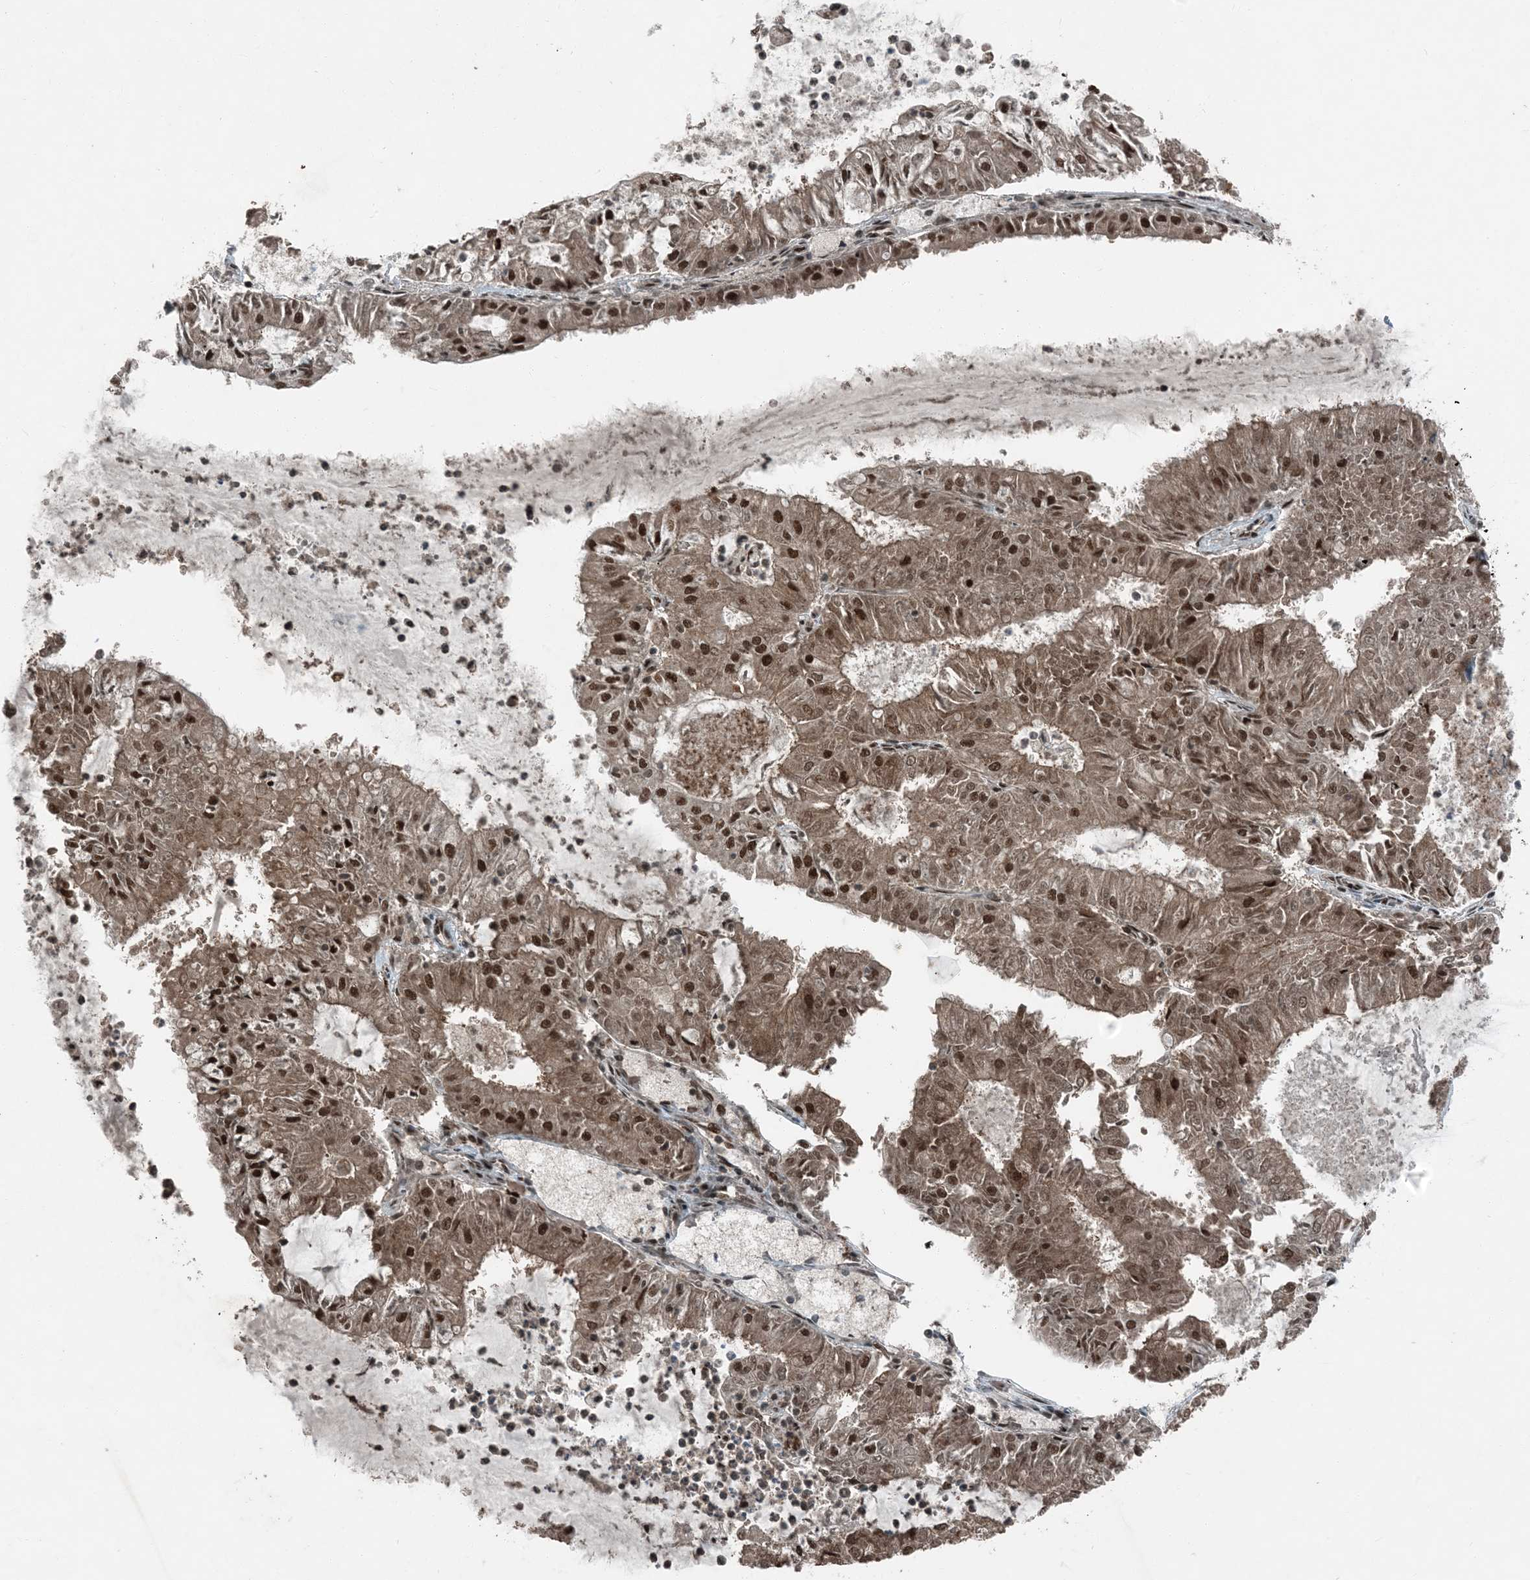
{"staining": {"intensity": "moderate", "quantity": ">75%", "location": "cytoplasmic/membranous,nuclear"}, "tissue": "endometrial cancer", "cell_type": "Tumor cells", "image_type": "cancer", "snomed": [{"axis": "morphology", "description": "Adenocarcinoma, NOS"}, {"axis": "topography", "description": "Endometrium"}], "caption": "Tumor cells reveal moderate cytoplasmic/membranous and nuclear positivity in approximately >75% of cells in endometrial cancer.", "gene": "TRAPPC12", "patient": {"sex": "female", "age": 57}}